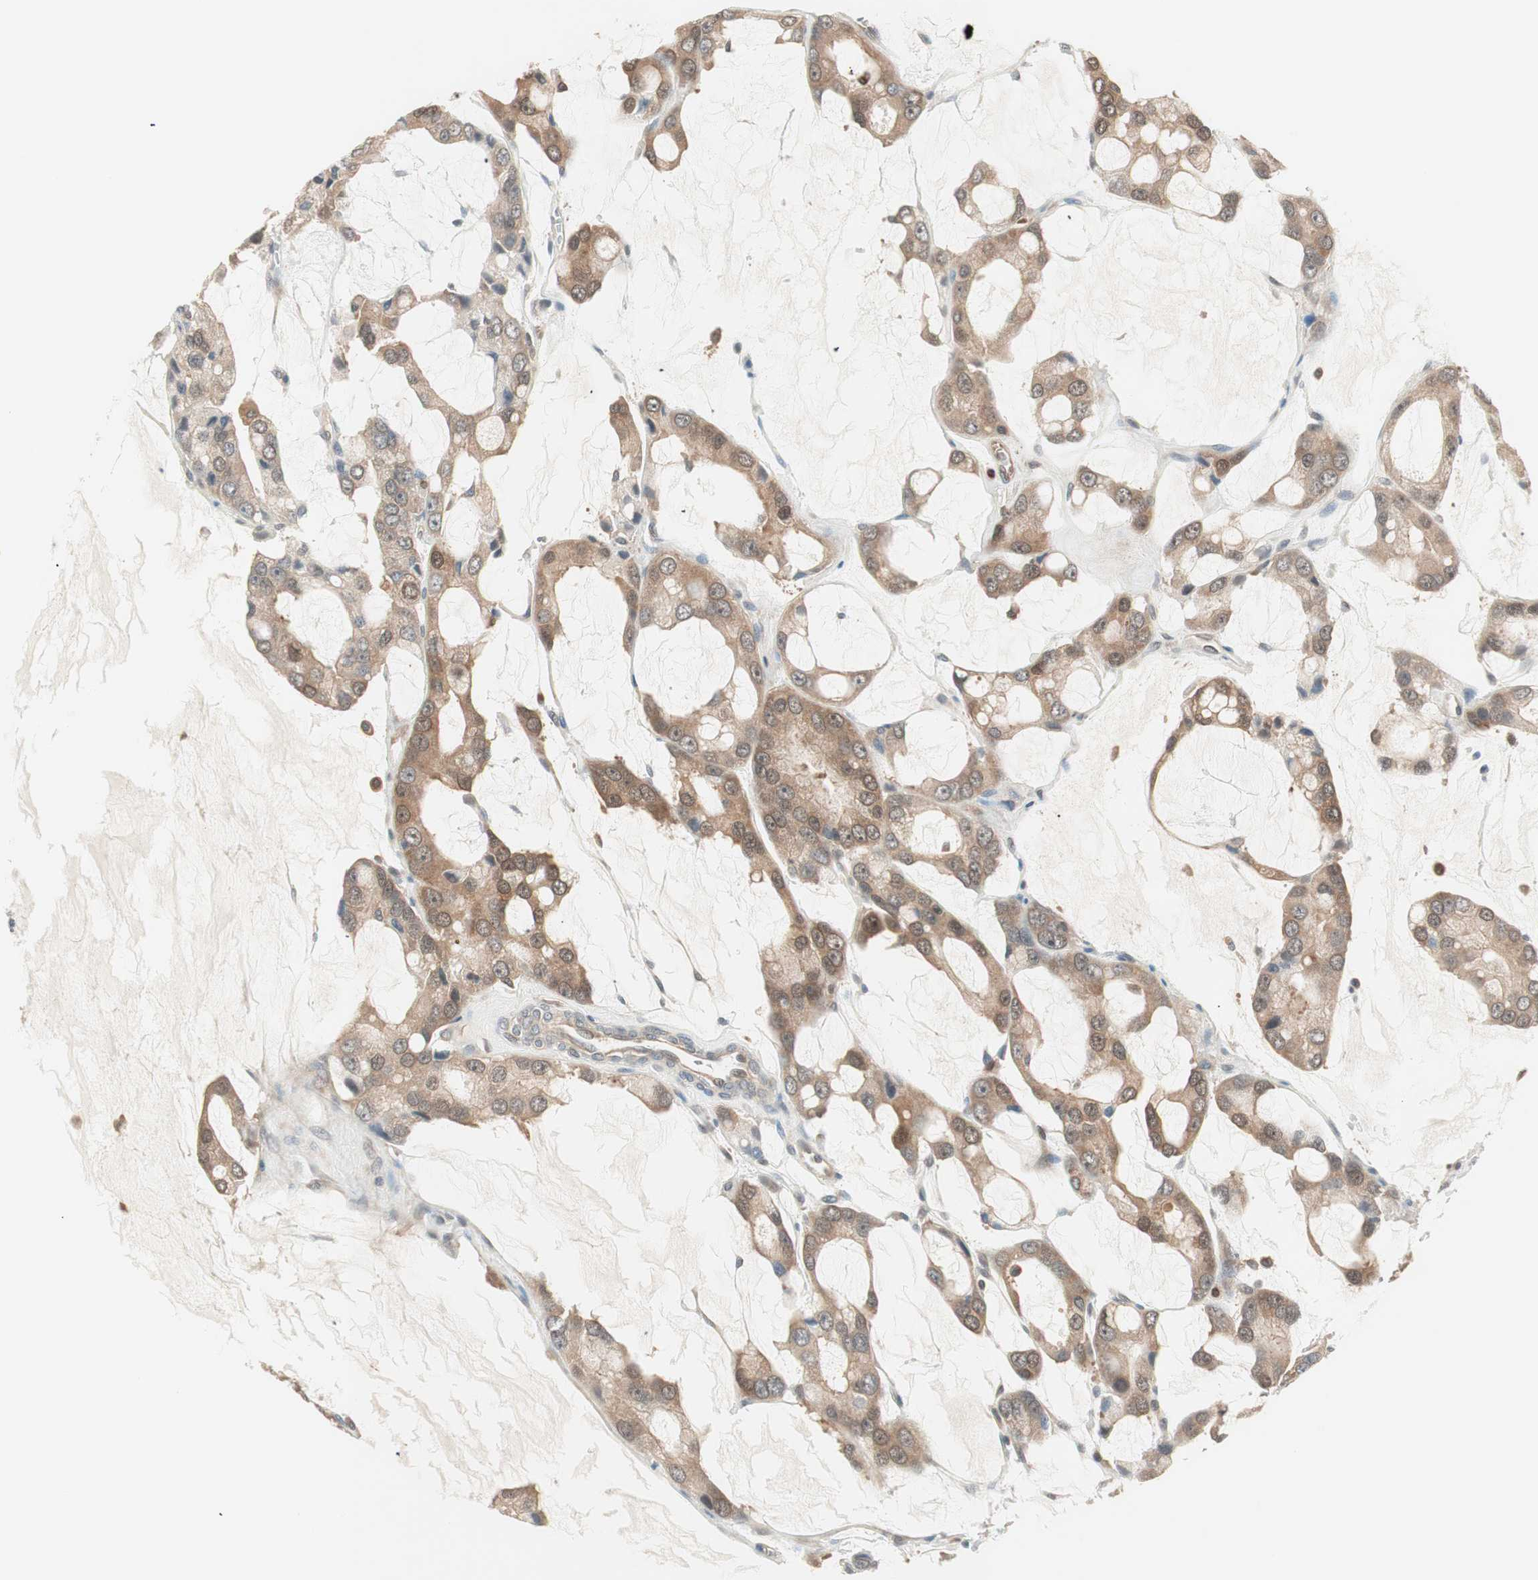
{"staining": {"intensity": "moderate", "quantity": ">75%", "location": "cytoplasmic/membranous"}, "tissue": "prostate cancer", "cell_type": "Tumor cells", "image_type": "cancer", "snomed": [{"axis": "morphology", "description": "Adenocarcinoma, High grade"}, {"axis": "topography", "description": "Prostate"}], "caption": "Immunohistochemistry photomicrograph of human prostate high-grade adenocarcinoma stained for a protein (brown), which reveals medium levels of moderate cytoplasmic/membranous expression in about >75% of tumor cells.", "gene": "GALT", "patient": {"sex": "male", "age": 67}}